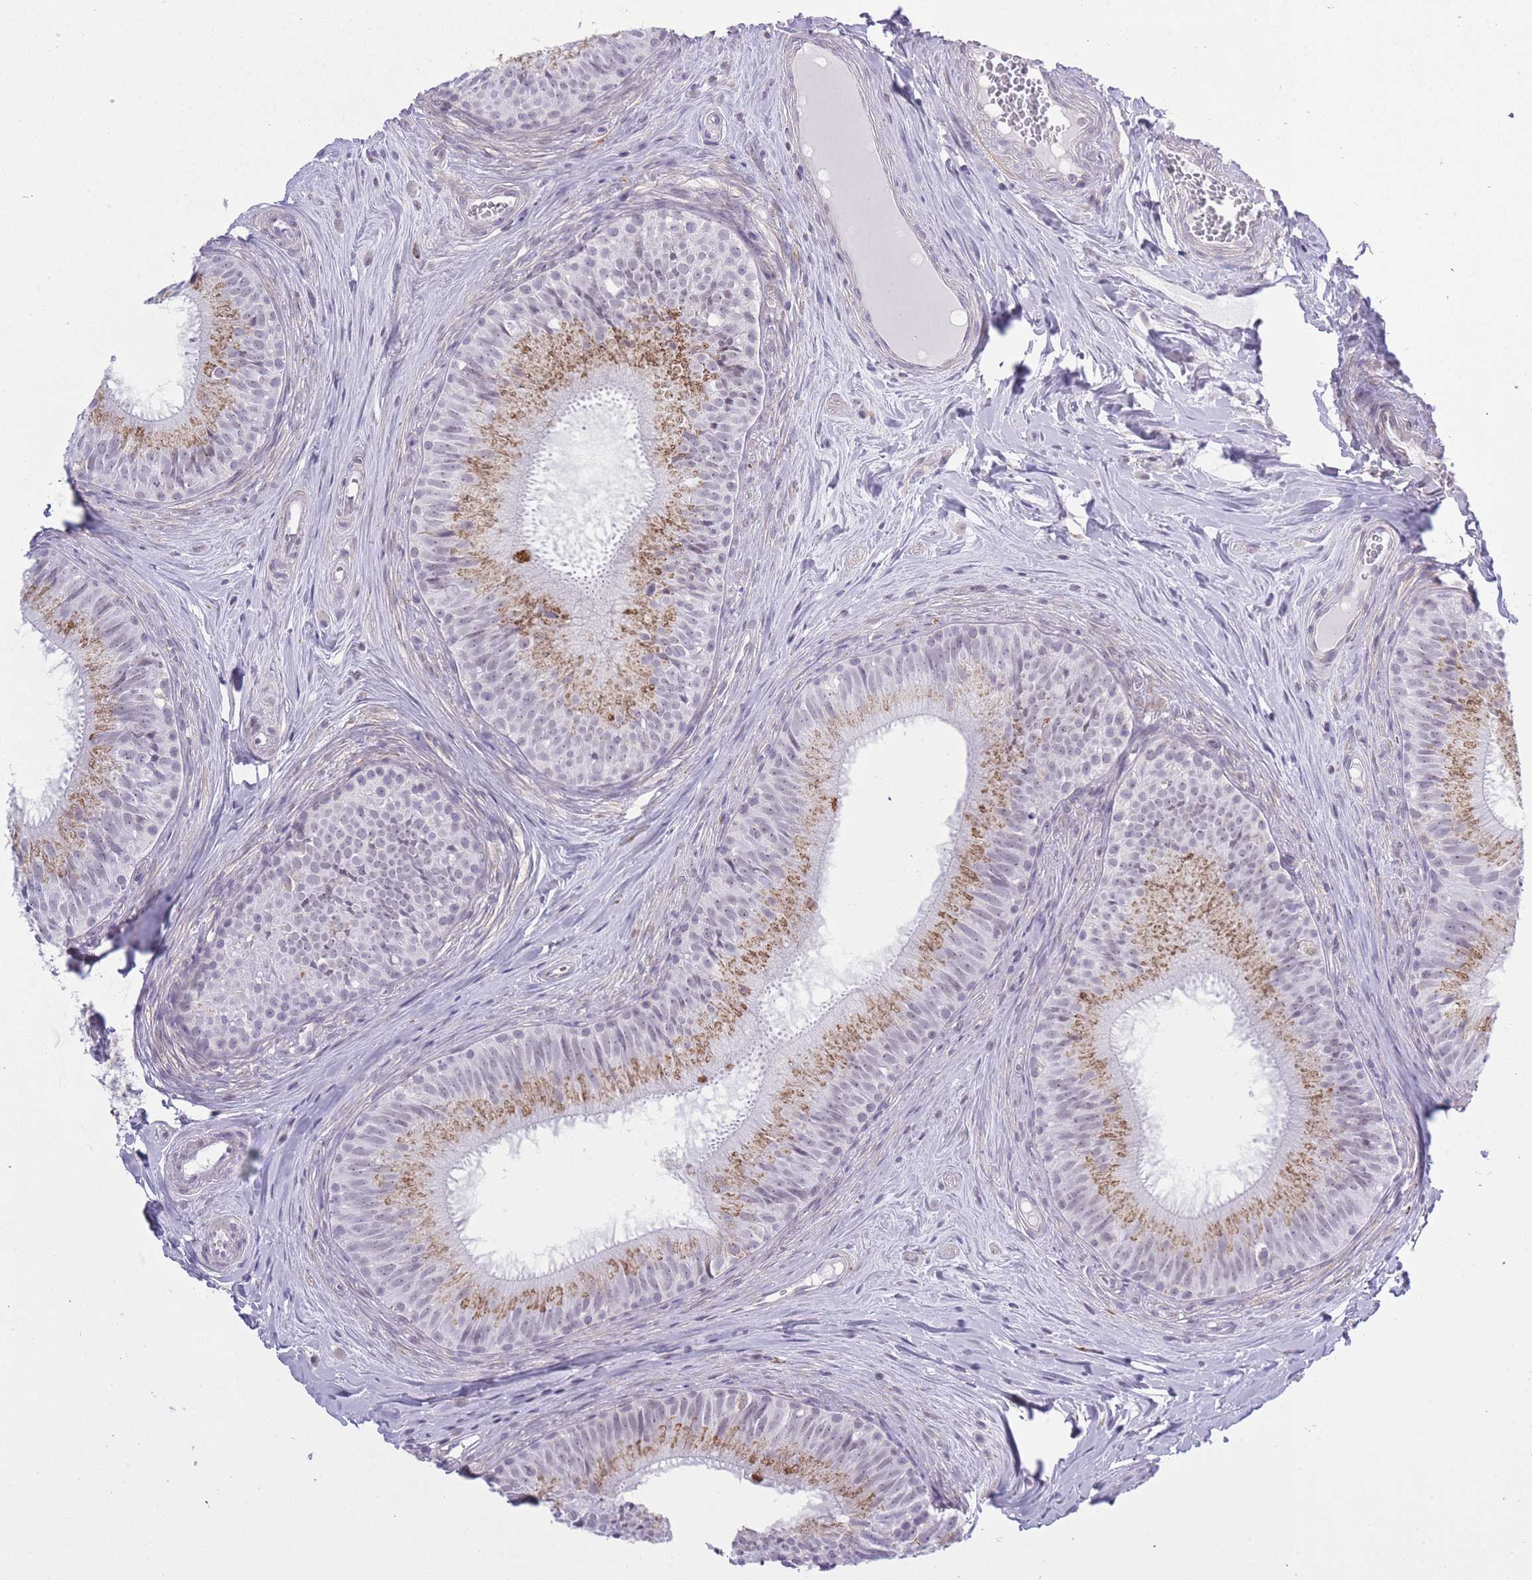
{"staining": {"intensity": "moderate", "quantity": "25%-75%", "location": "cytoplasmic/membranous"}, "tissue": "epididymis", "cell_type": "Glandular cells", "image_type": "normal", "snomed": [{"axis": "morphology", "description": "Normal tissue, NOS"}, {"axis": "topography", "description": "Epididymis"}], "caption": "Glandular cells display medium levels of moderate cytoplasmic/membranous staining in about 25%-75% of cells in benign epididymis.", "gene": "ZBTB24", "patient": {"sex": "male", "age": 34}}